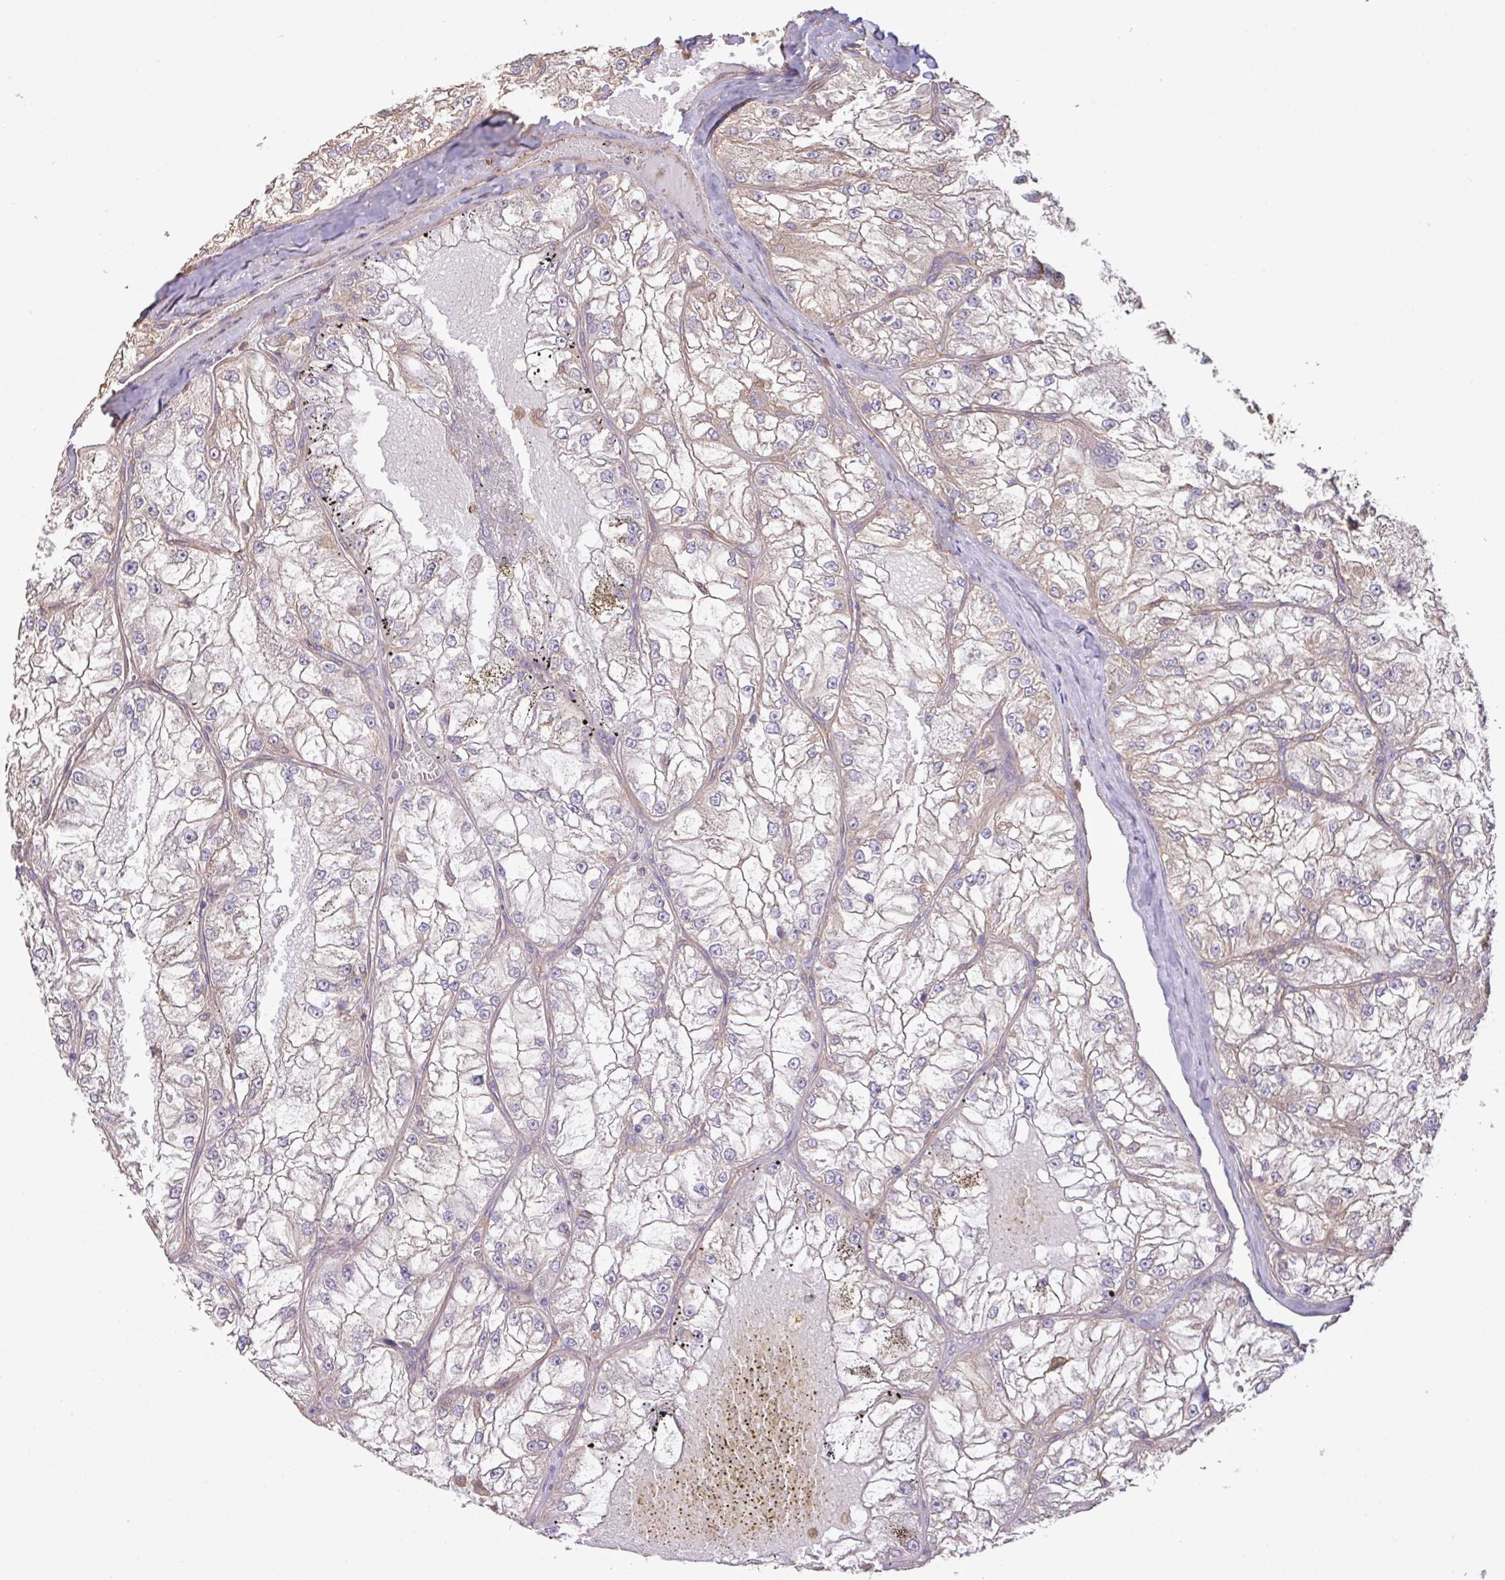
{"staining": {"intensity": "weak", "quantity": "<25%", "location": "cytoplasmic/membranous"}, "tissue": "renal cancer", "cell_type": "Tumor cells", "image_type": "cancer", "snomed": [{"axis": "morphology", "description": "Adenocarcinoma, NOS"}, {"axis": "topography", "description": "Kidney"}], "caption": "Protein analysis of renal cancer (adenocarcinoma) reveals no significant positivity in tumor cells.", "gene": "CALML4", "patient": {"sex": "female", "age": 72}}